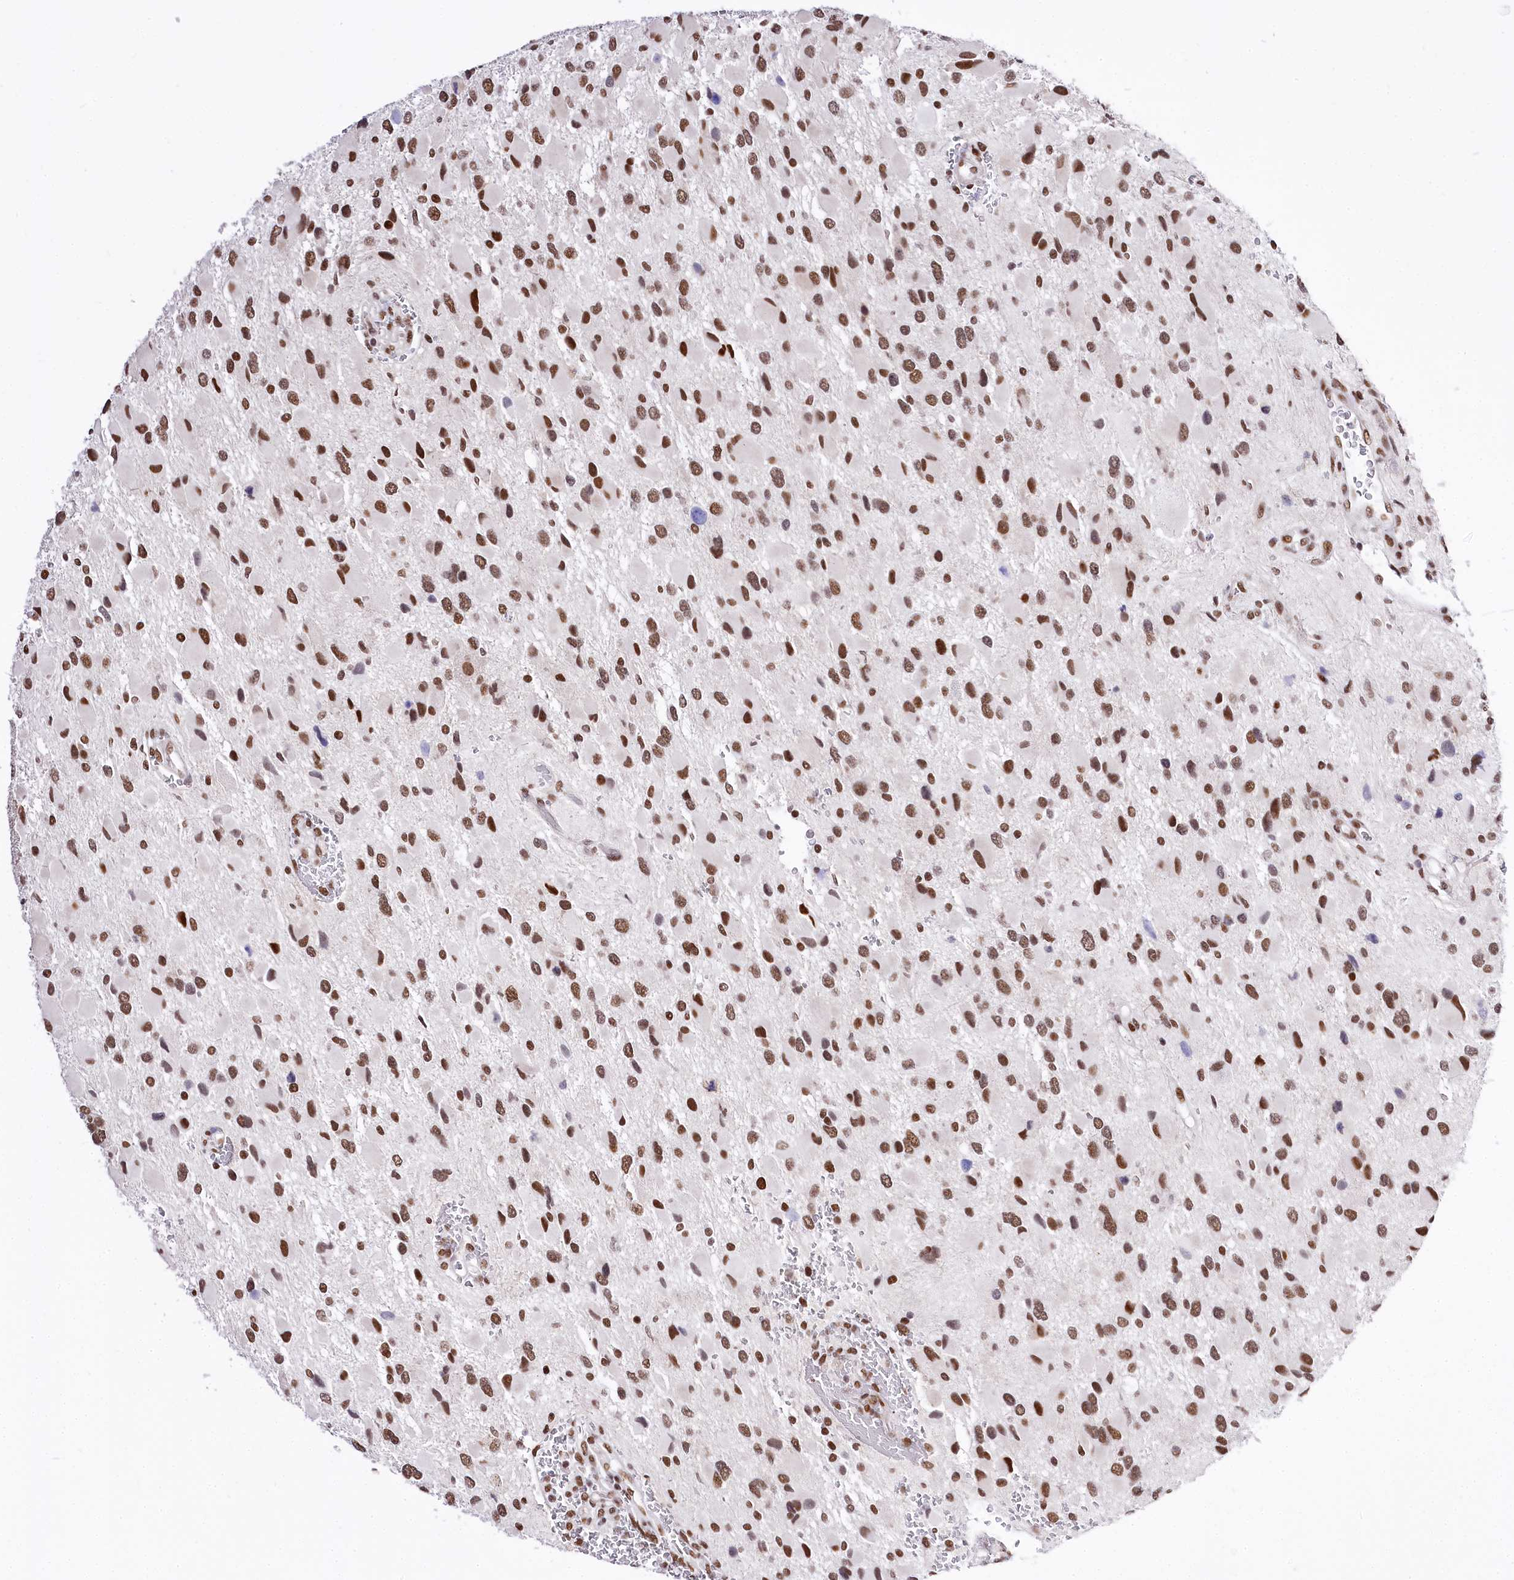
{"staining": {"intensity": "moderate", "quantity": ">75%", "location": "nuclear"}, "tissue": "glioma", "cell_type": "Tumor cells", "image_type": "cancer", "snomed": [{"axis": "morphology", "description": "Glioma, malignant, High grade"}, {"axis": "topography", "description": "Brain"}], "caption": "Malignant glioma (high-grade) stained with immunohistochemistry (IHC) reveals moderate nuclear positivity in approximately >75% of tumor cells.", "gene": "POU4F3", "patient": {"sex": "male", "age": 53}}